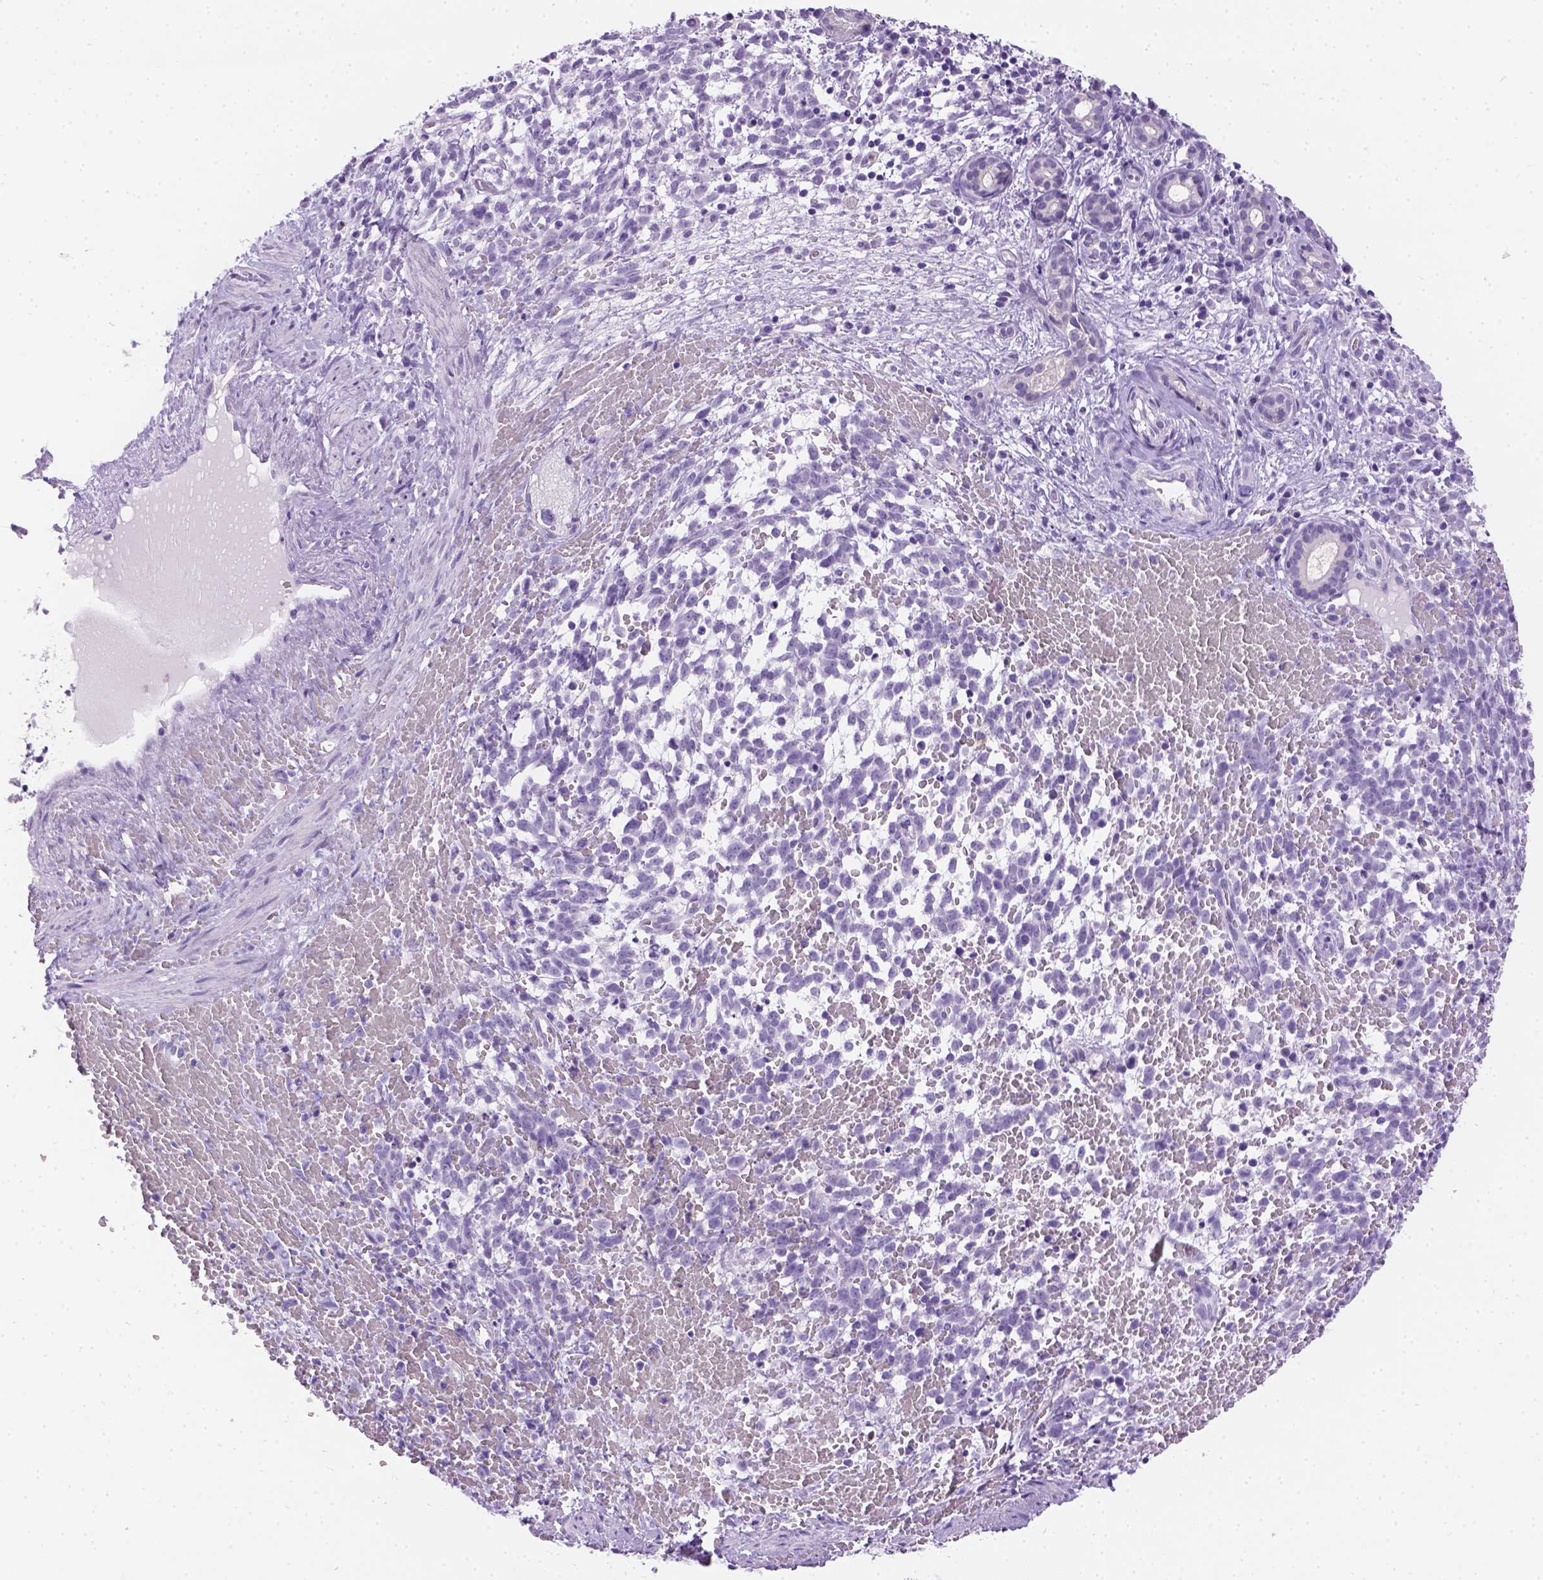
{"staining": {"intensity": "negative", "quantity": "none", "location": "none"}, "tissue": "melanoma", "cell_type": "Tumor cells", "image_type": "cancer", "snomed": [{"axis": "morphology", "description": "Malignant melanoma, NOS"}, {"axis": "topography", "description": "Skin"}], "caption": "This is an immunohistochemistry (IHC) image of human melanoma. There is no positivity in tumor cells.", "gene": "TMEM38A", "patient": {"sex": "female", "age": 70}}